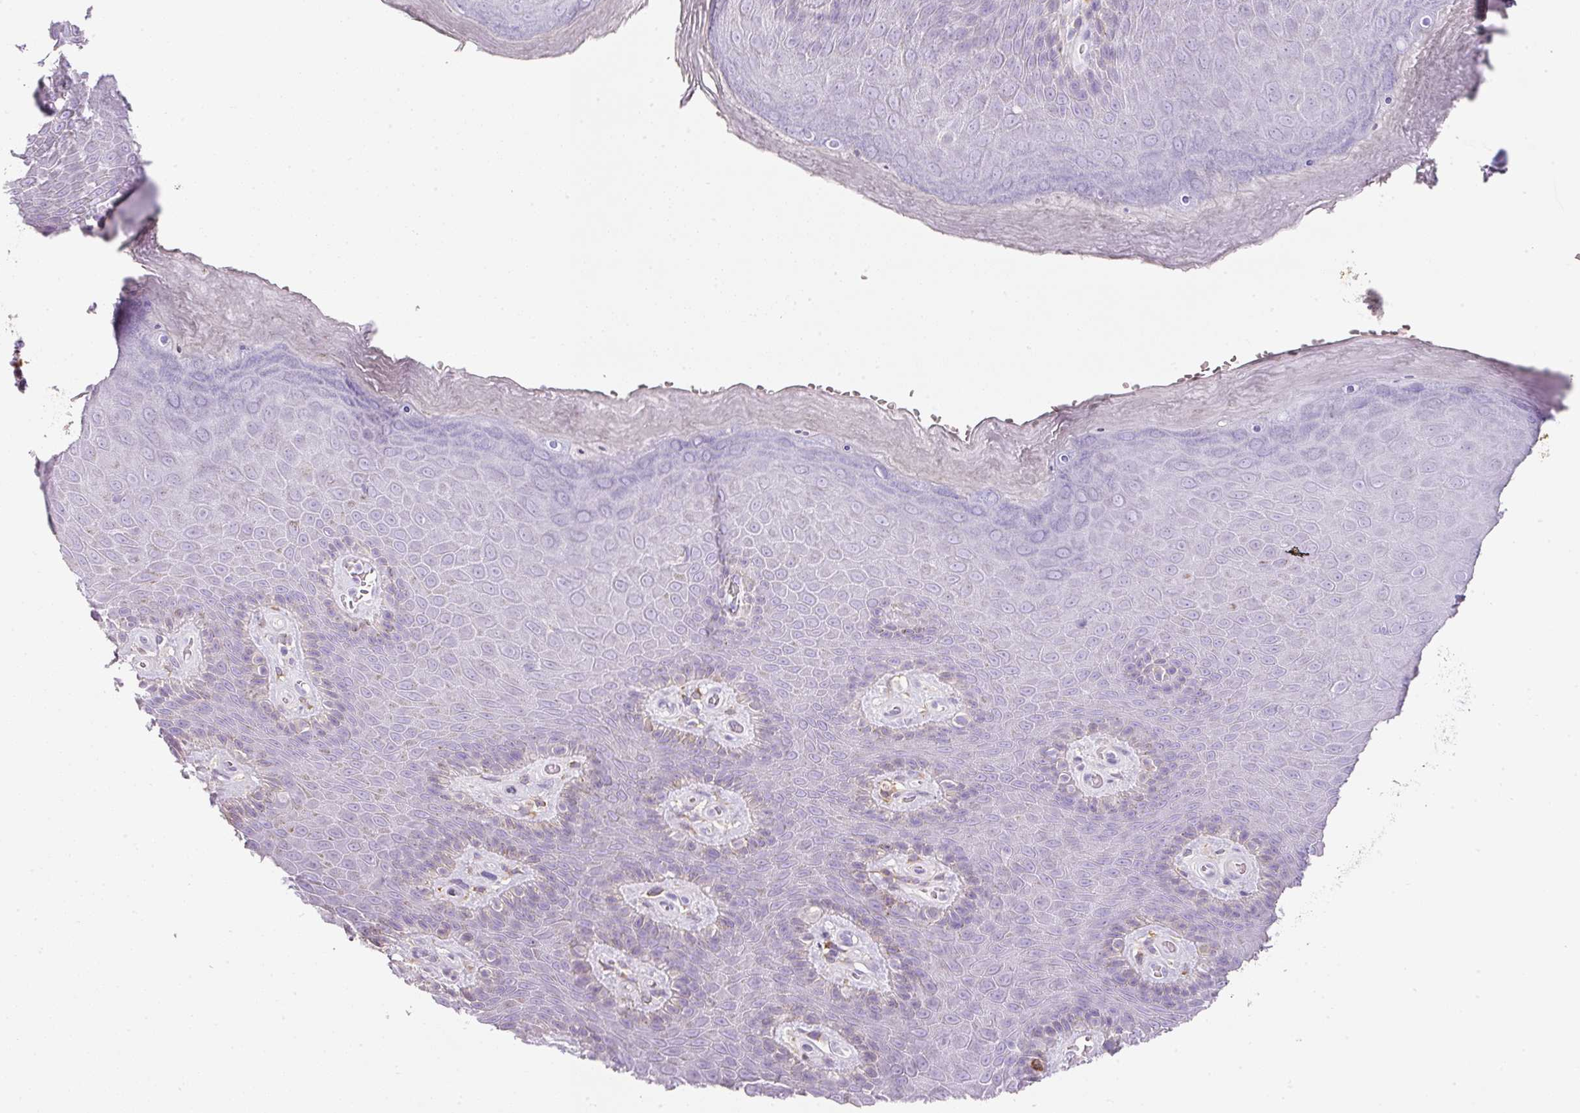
{"staining": {"intensity": "negative", "quantity": "none", "location": "none"}, "tissue": "skin", "cell_type": "Epidermal cells", "image_type": "normal", "snomed": [{"axis": "morphology", "description": "Normal tissue, NOS"}, {"axis": "topography", "description": "Anal"}, {"axis": "topography", "description": "Peripheral nerve tissue"}], "caption": "Epidermal cells show no significant expression in benign skin. (DAB (3,3'-diaminobenzidine) immunohistochemistry (IHC) visualized using brightfield microscopy, high magnification).", "gene": "DNM1", "patient": {"sex": "male", "age": 53}}